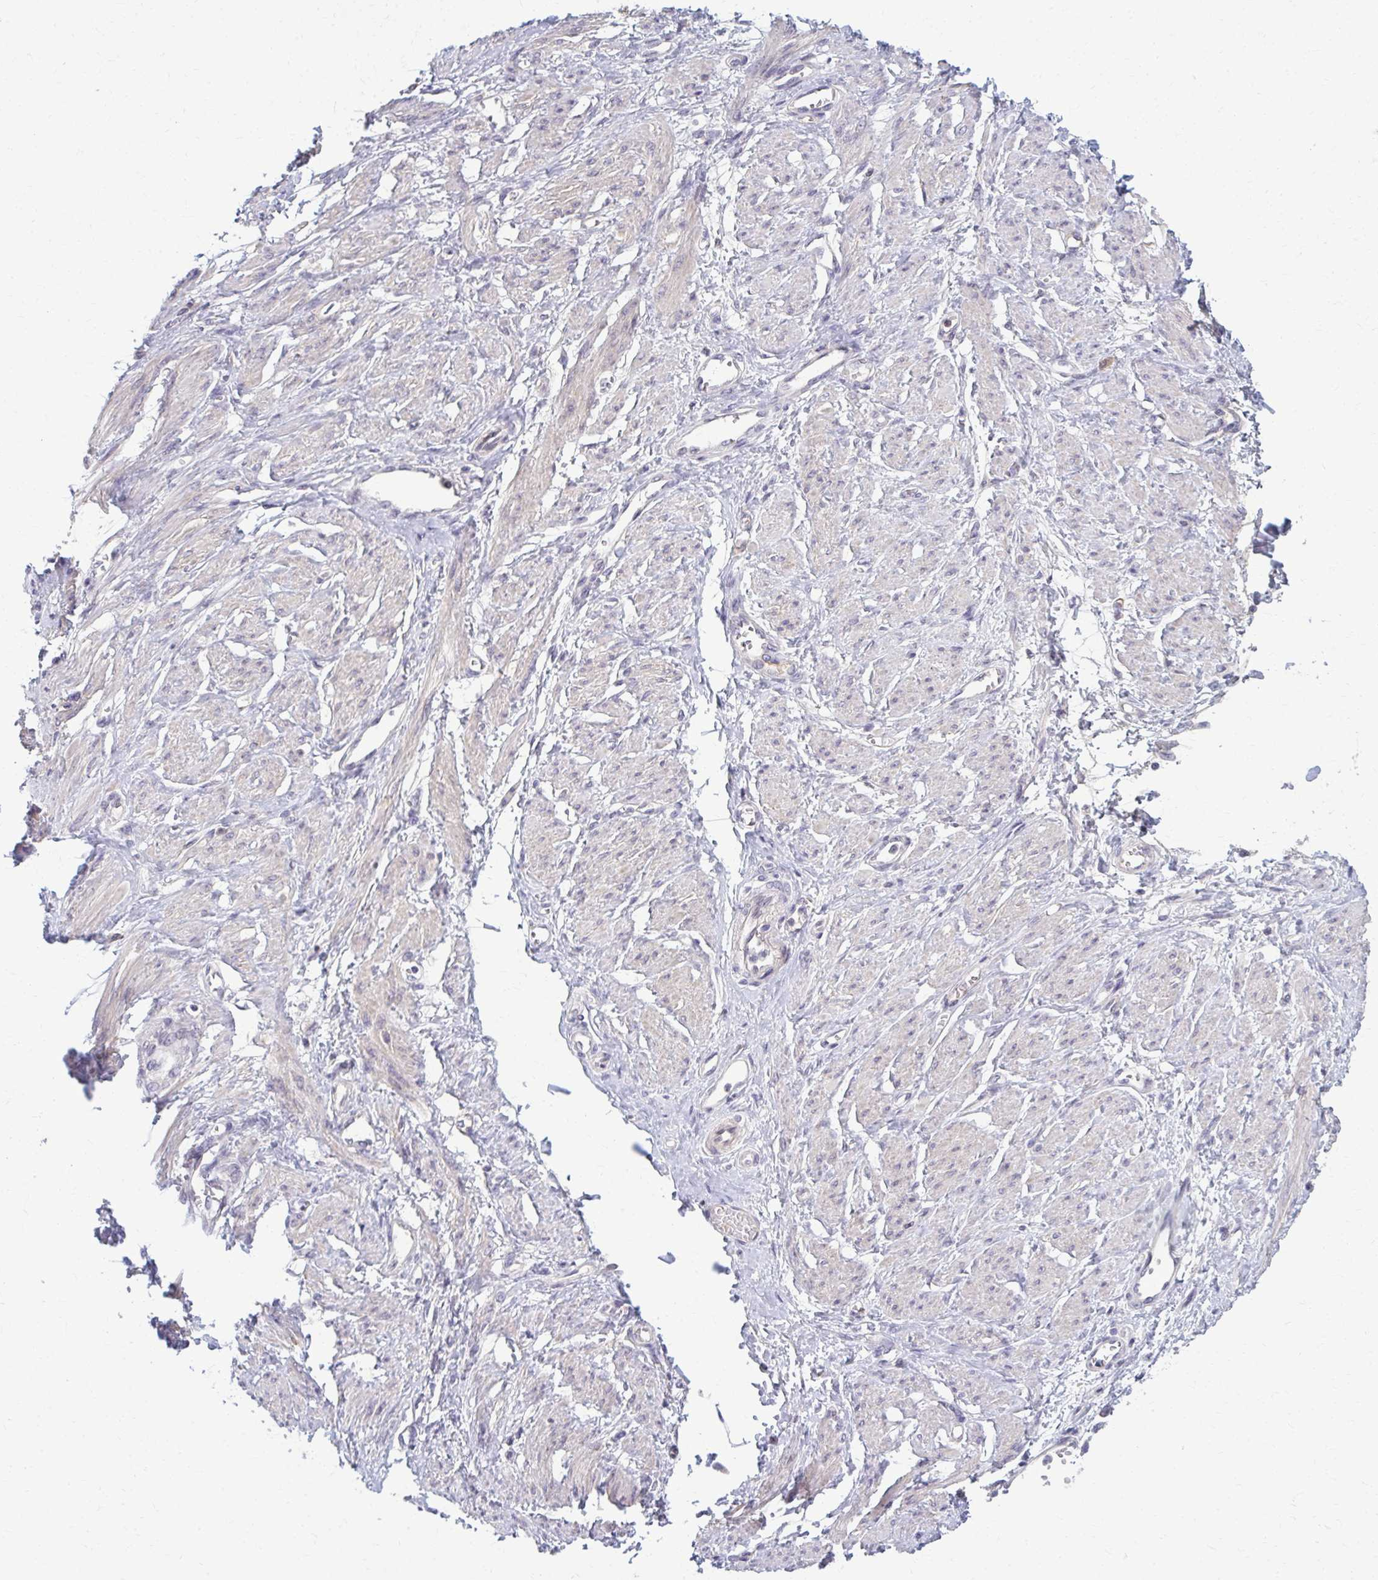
{"staining": {"intensity": "weak", "quantity": "<25%", "location": "cytoplasmic/membranous"}, "tissue": "smooth muscle", "cell_type": "Smooth muscle cells", "image_type": "normal", "snomed": [{"axis": "morphology", "description": "Normal tissue, NOS"}, {"axis": "topography", "description": "Smooth muscle"}, {"axis": "topography", "description": "Uterus"}], "caption": "Immunohistochemical staining of unremarkable smooth muscle displays no significant positivity in smooth muscle cells. (Brightfield microscopy of DAB immunohistochemistry at high magnification).", "gene": "MCRIP2", "patient": {"sex": "female", "age": 39}}